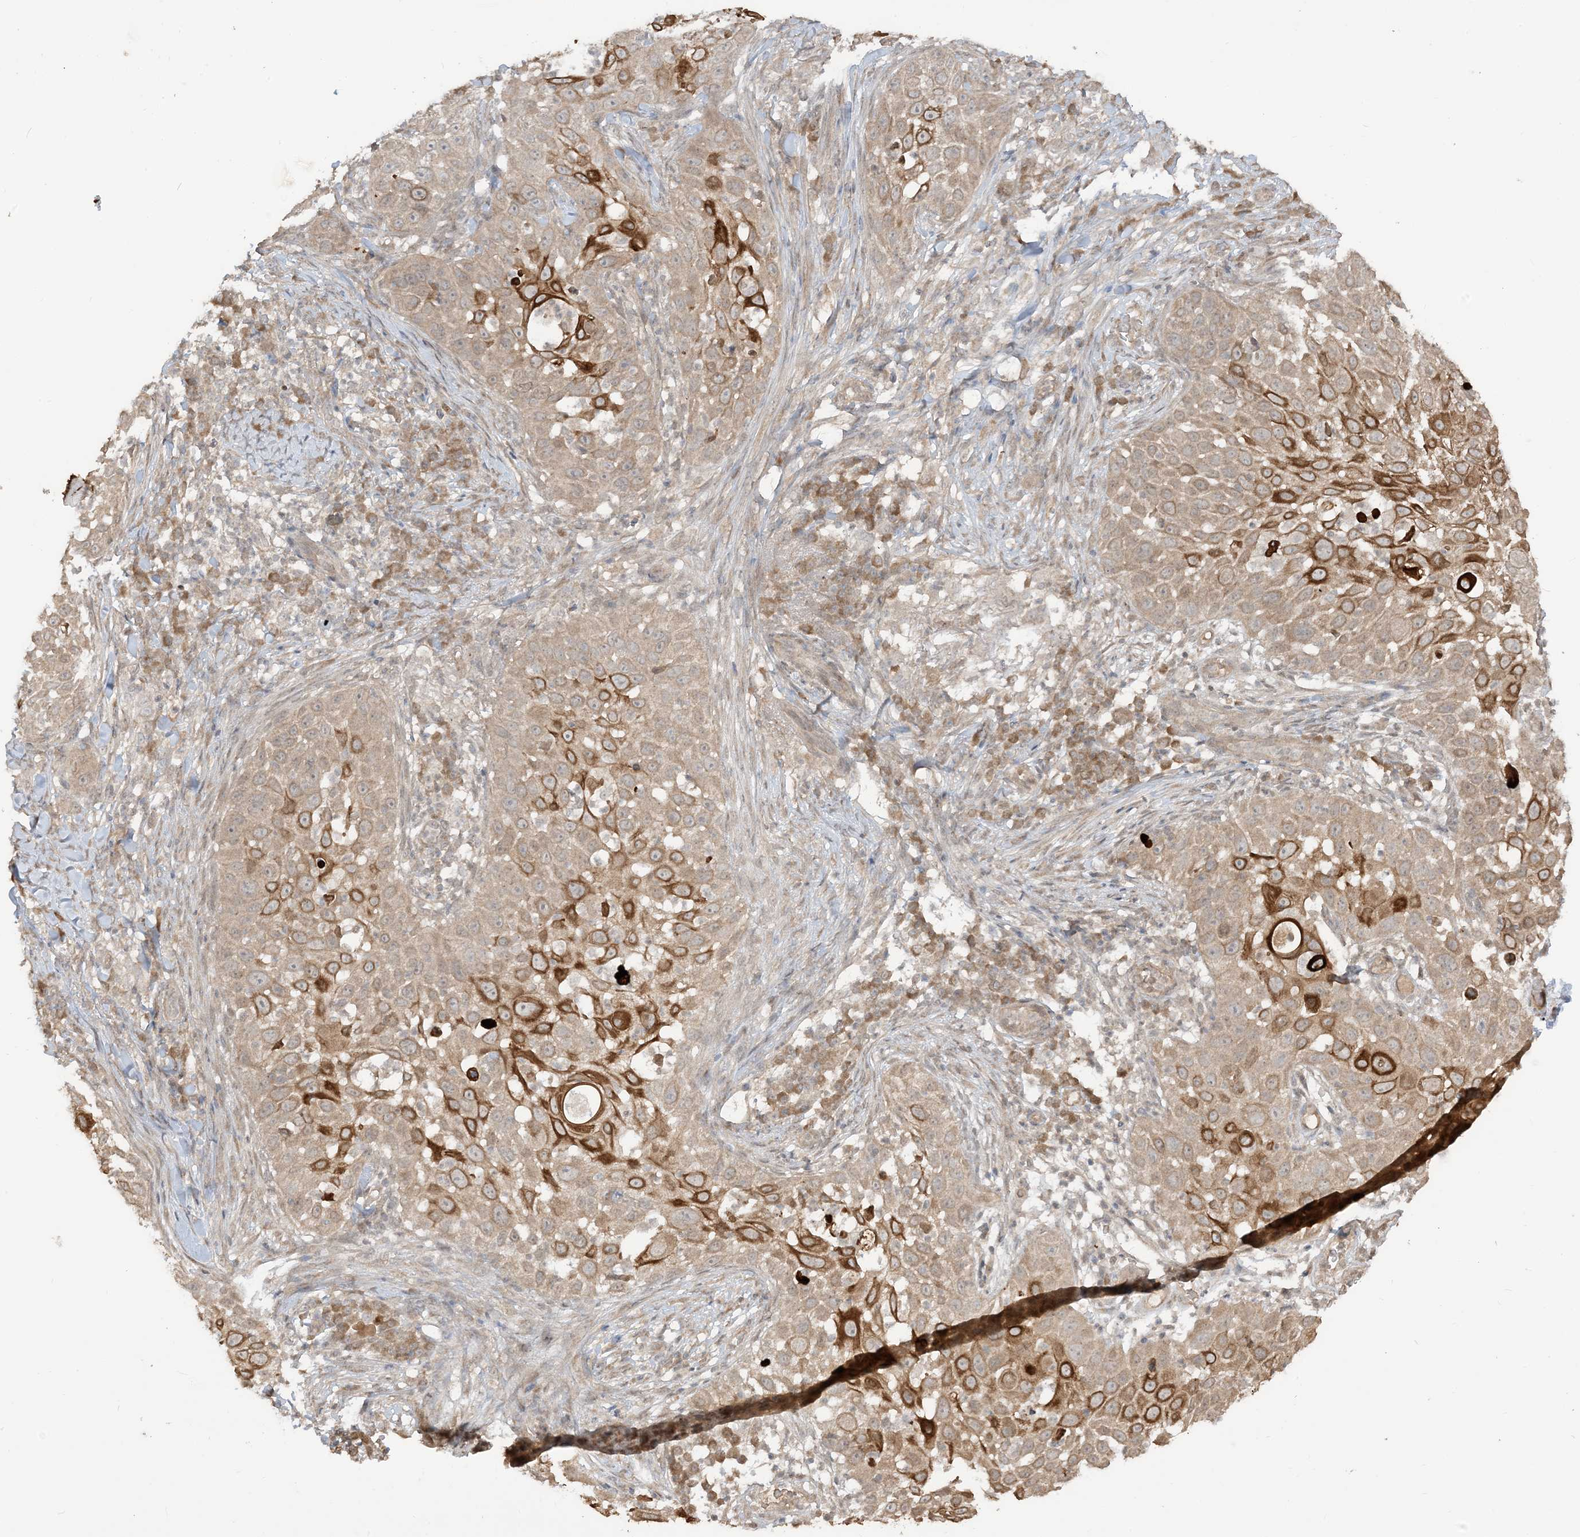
{"staining": {"intensity": "strong", "quantity": "<25%", "location": "cytoplasmic/membranous"}, "tissue": "skin cancer", "cell_type": "Tumor cells", "image_type": "cancer", "snomed": [{"axis": "morphology", "description": "Squamous cell carcinoma, NOS"}, {"axis": "topography", "description": "Skin"}], "caption": "Skin squamous cell carcinoma stained for a protein (brown) shows strong cytoplasmic/membranous positive staining in approximately <25% of tumor cells.", "gene": "TBCC", "patient": {"sex": "female", "age": 44}}